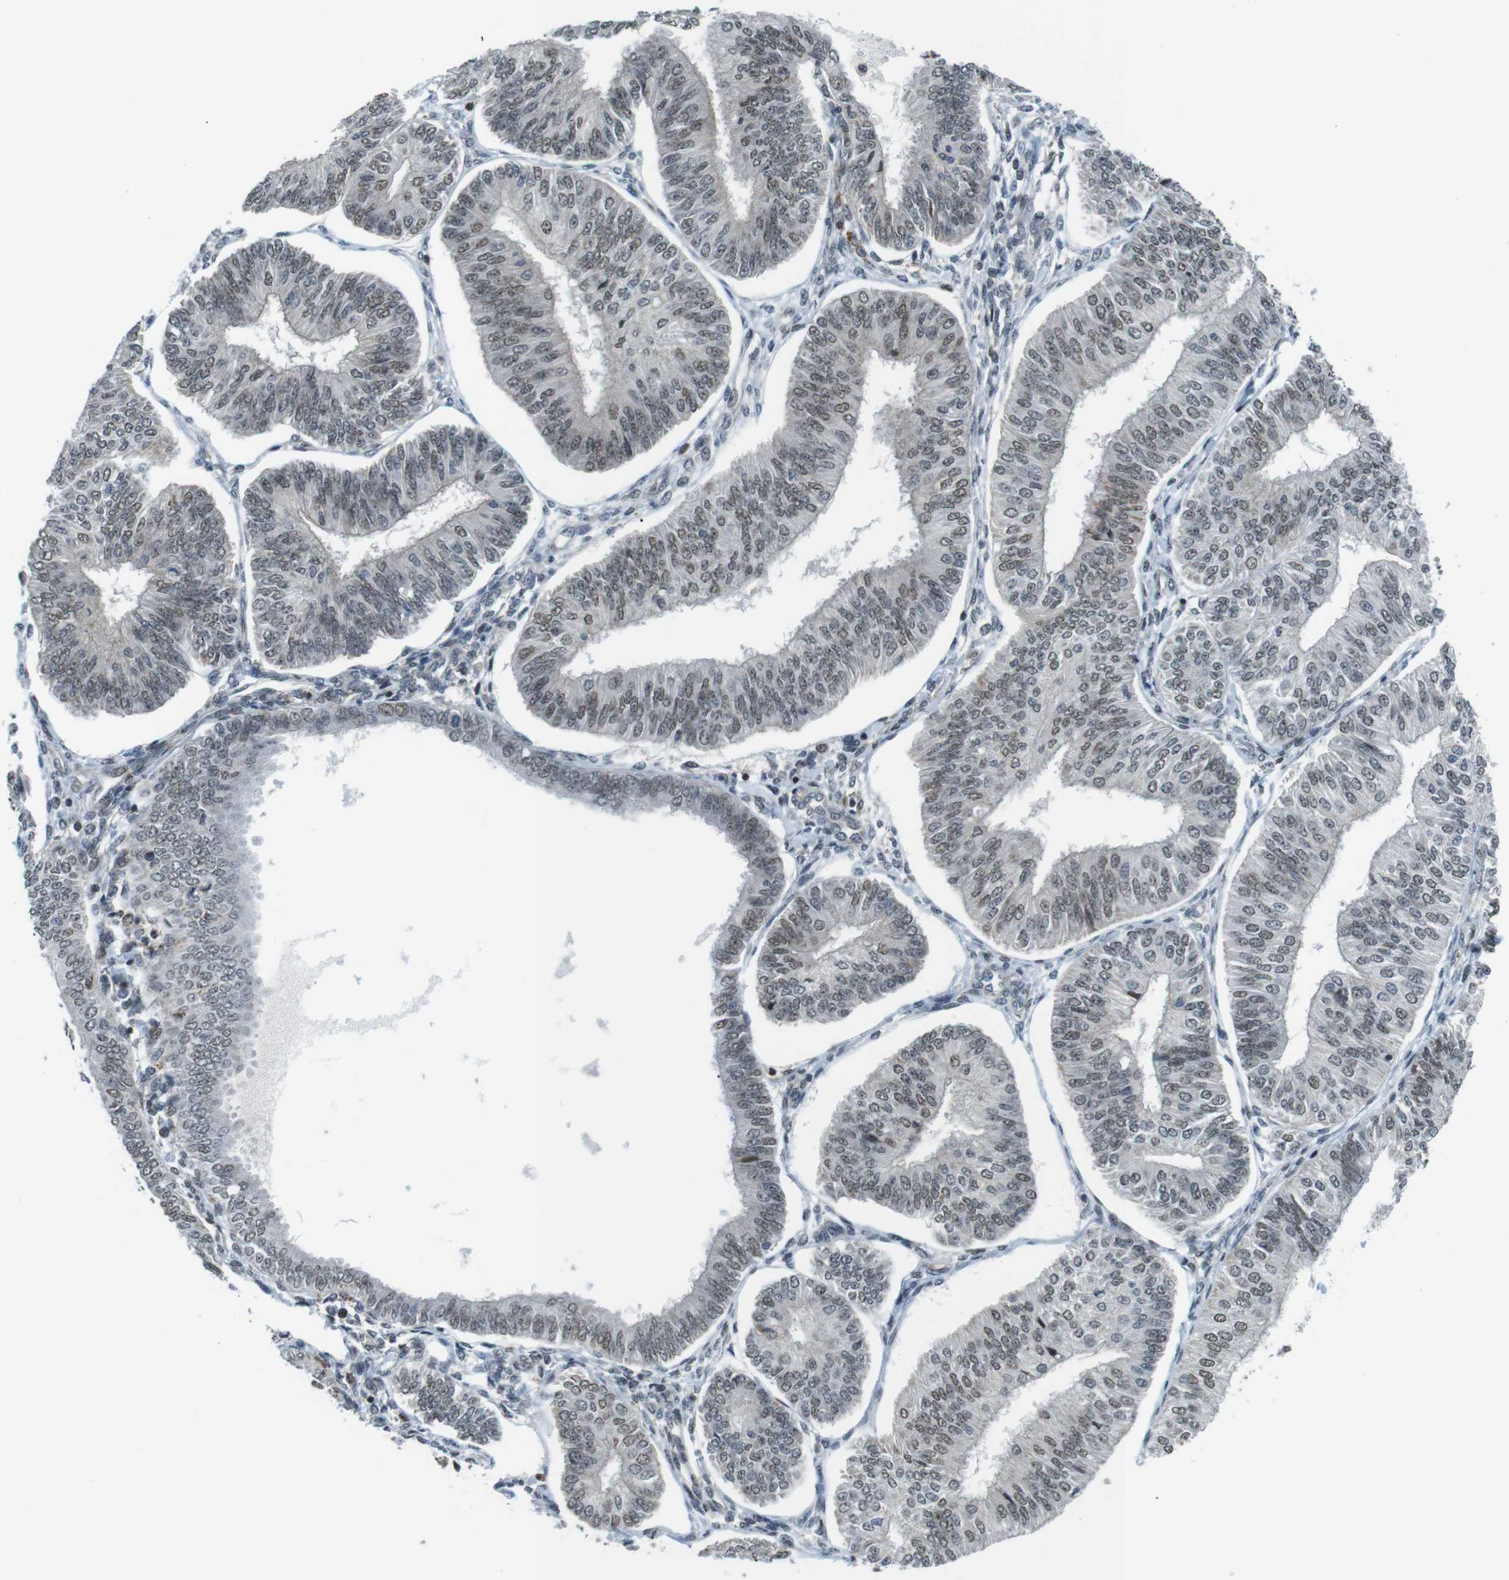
{"staining": {"intensity": "weak", "quantity": "25%-75%", "location": "cytoplasmic/membranous,nuclear"}, "tissue": "endometrial cancer", "cell_type": "Tumor cells", "image_type": "cancer", "snomed": [{"axis": "morphology", "description": "Adenocarcinoma, NOS"}, {"axis": "topography", "description": "Endometrium"}], "caption": "This micrograph shows immunohistochemistry (IHC) staining of human endometrial cancer (adenocarcinoma), with low weak cytoplasmic/membranous and nuclear positivity in about 25%-75% of tumor cells.", "gene": "USP7", "patient": {"sex": "female", "age": 58}}